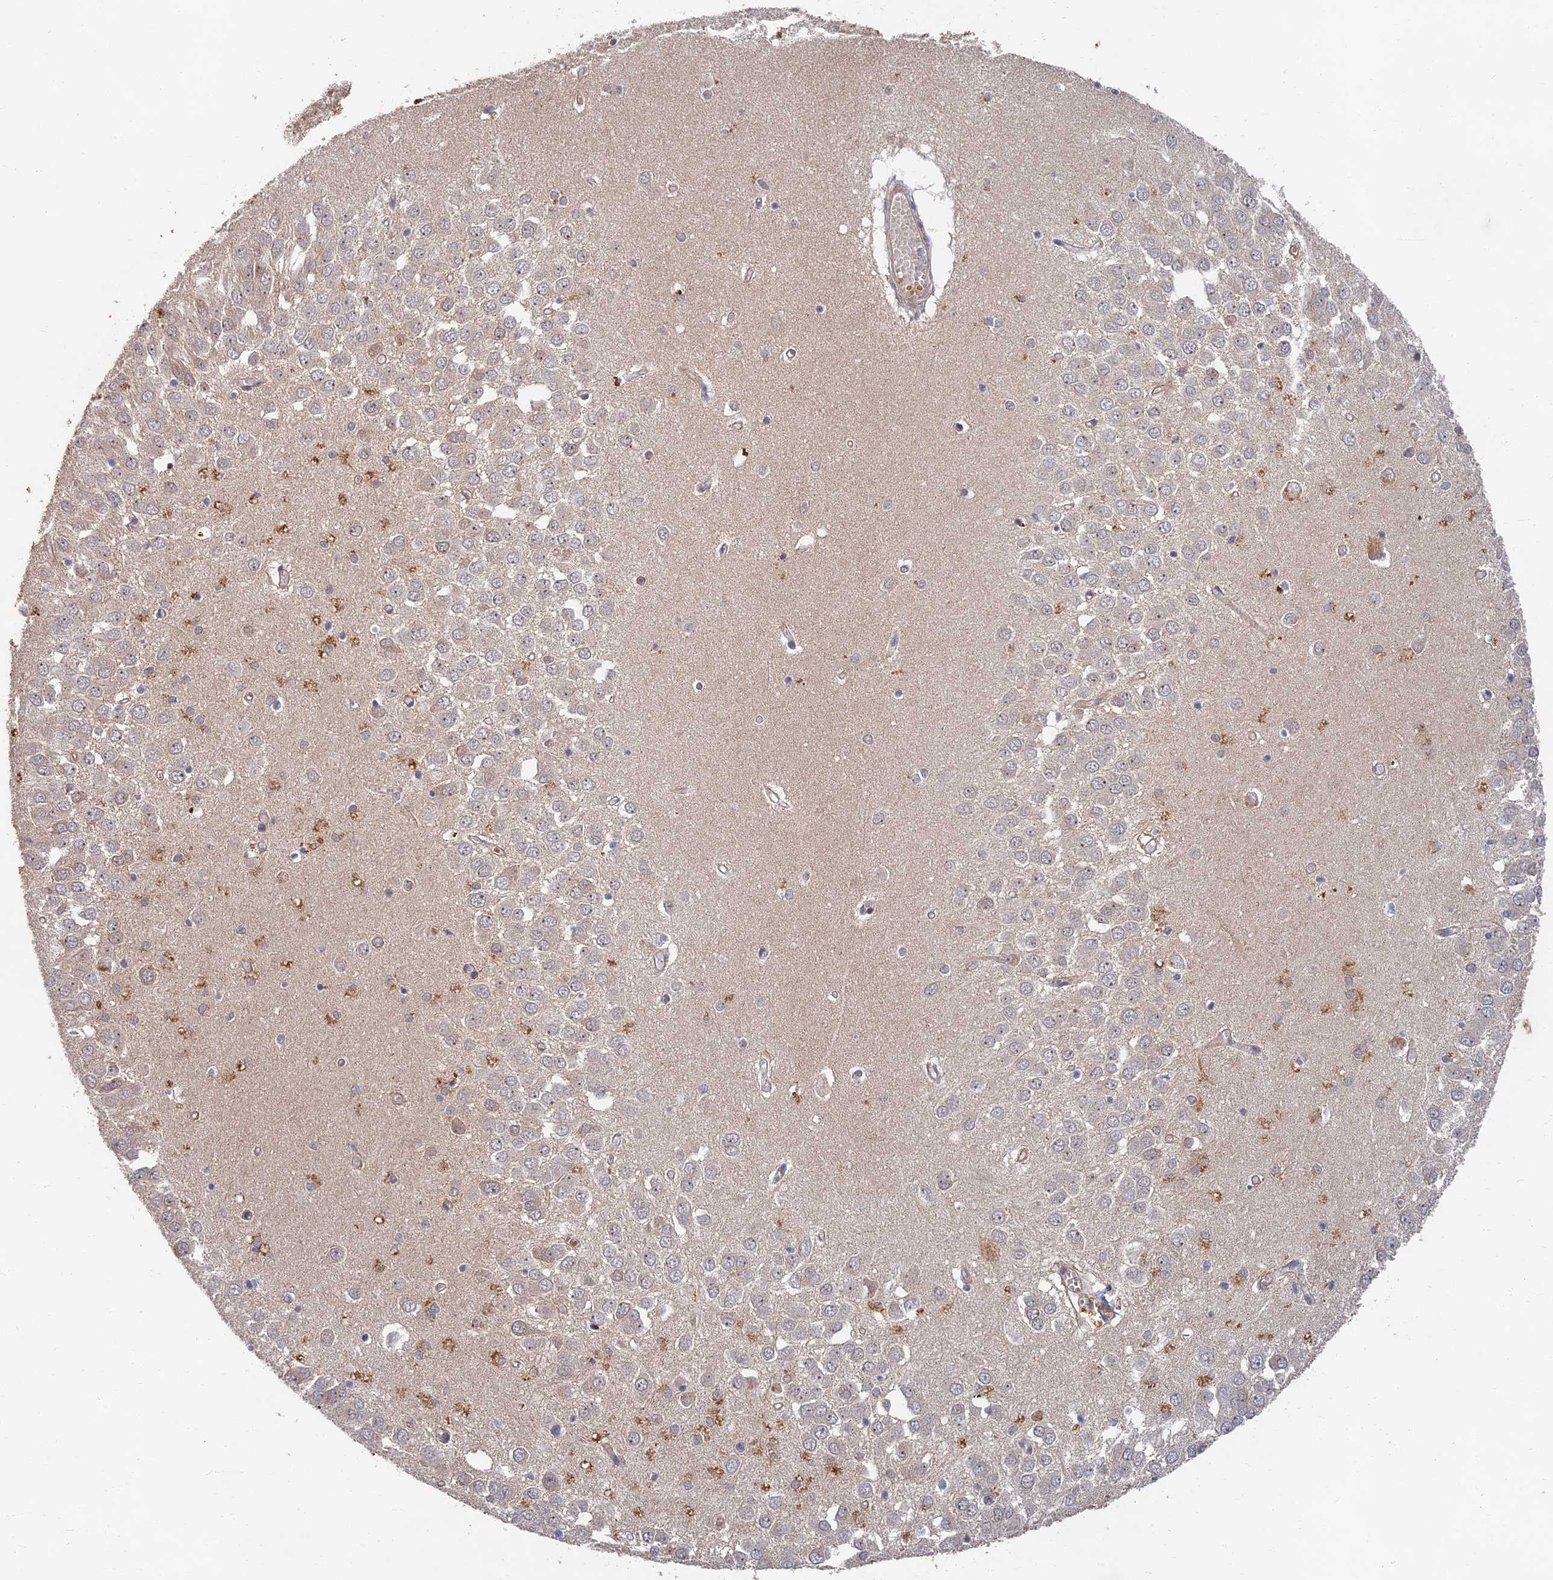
{"staining": {"intensity": "moderate", "quantity": "25%-75%", "location": "cytoplasmic/membranous"}, "tissue": "hippocampus", "cell_type": "Glial cells", "image_type": "normal", "snomed": [{"axis": "morphology", "description": "Normal tissue, NOS"}, {"axis": "topography", "description": "Hippocampus"}], "caption": "A micrograph of human hippocampus stained for a protein demonstrates moderate cytoplasmic/membranous brown staining in glial cells.", "gene": "EARS2", "patient": {"sex": "male", "age": 70}}